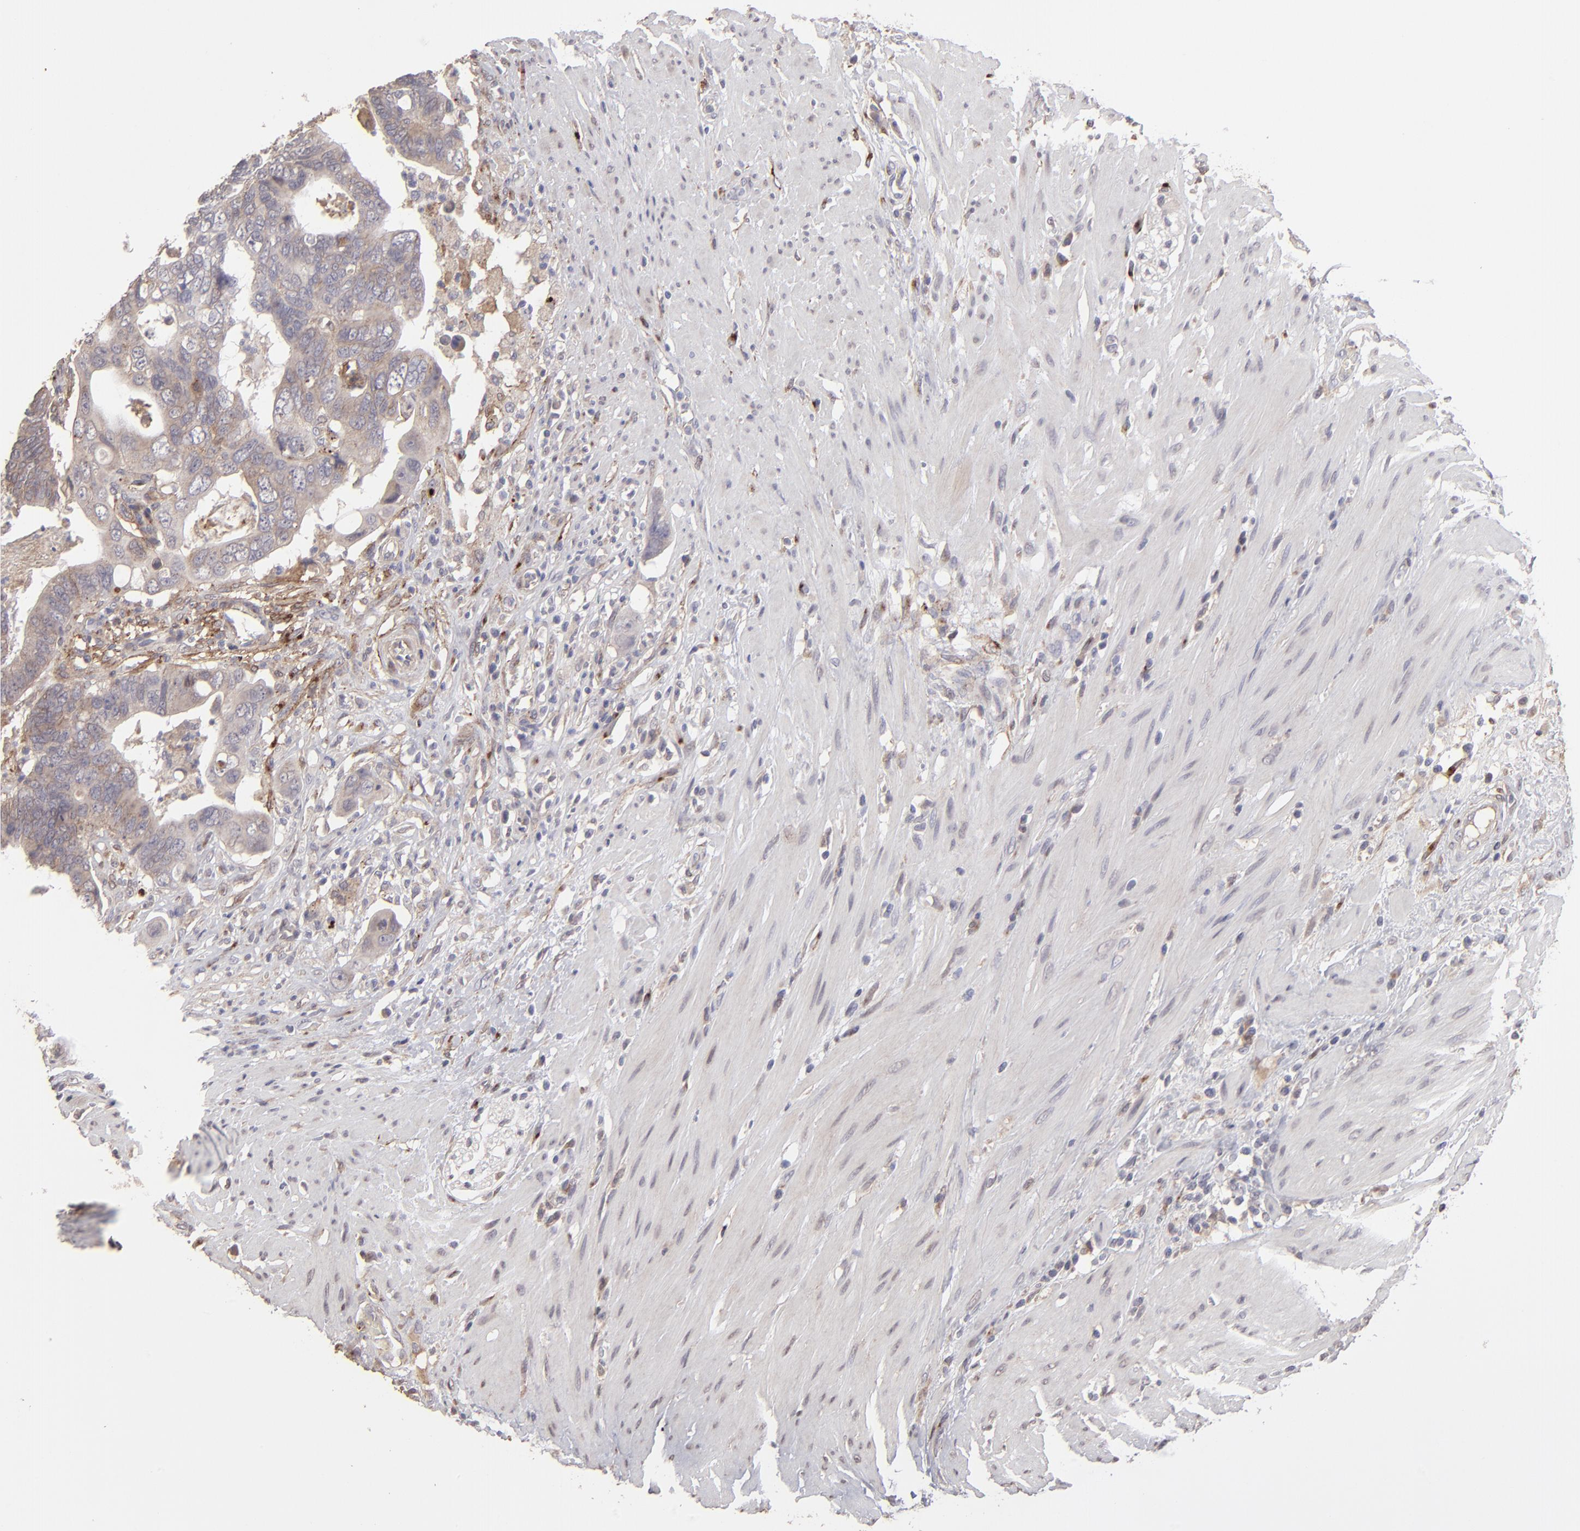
{"staining": {"intensity": "weak", "quantity": "25%-75%", "location": "cytoplasmic/membranous"}, "tissue": "colorectal cancer", "cell_type": "Tumor cells", "image_type": "cancer", "snomed": [{"axis": "morphology", "description": "Adenocarcinoma, NOS"}, {"axis": "topography", "description": "Rectum"}], "caption": "Brown immunohistochemical staining in adenocarcinoma (colorectal) shows weak cytoplasmic/membranous expression in approximately 25%-75% of tumor cells.", "gene": "ITGB5", "patient": {"sex": "male", "age": 53}}